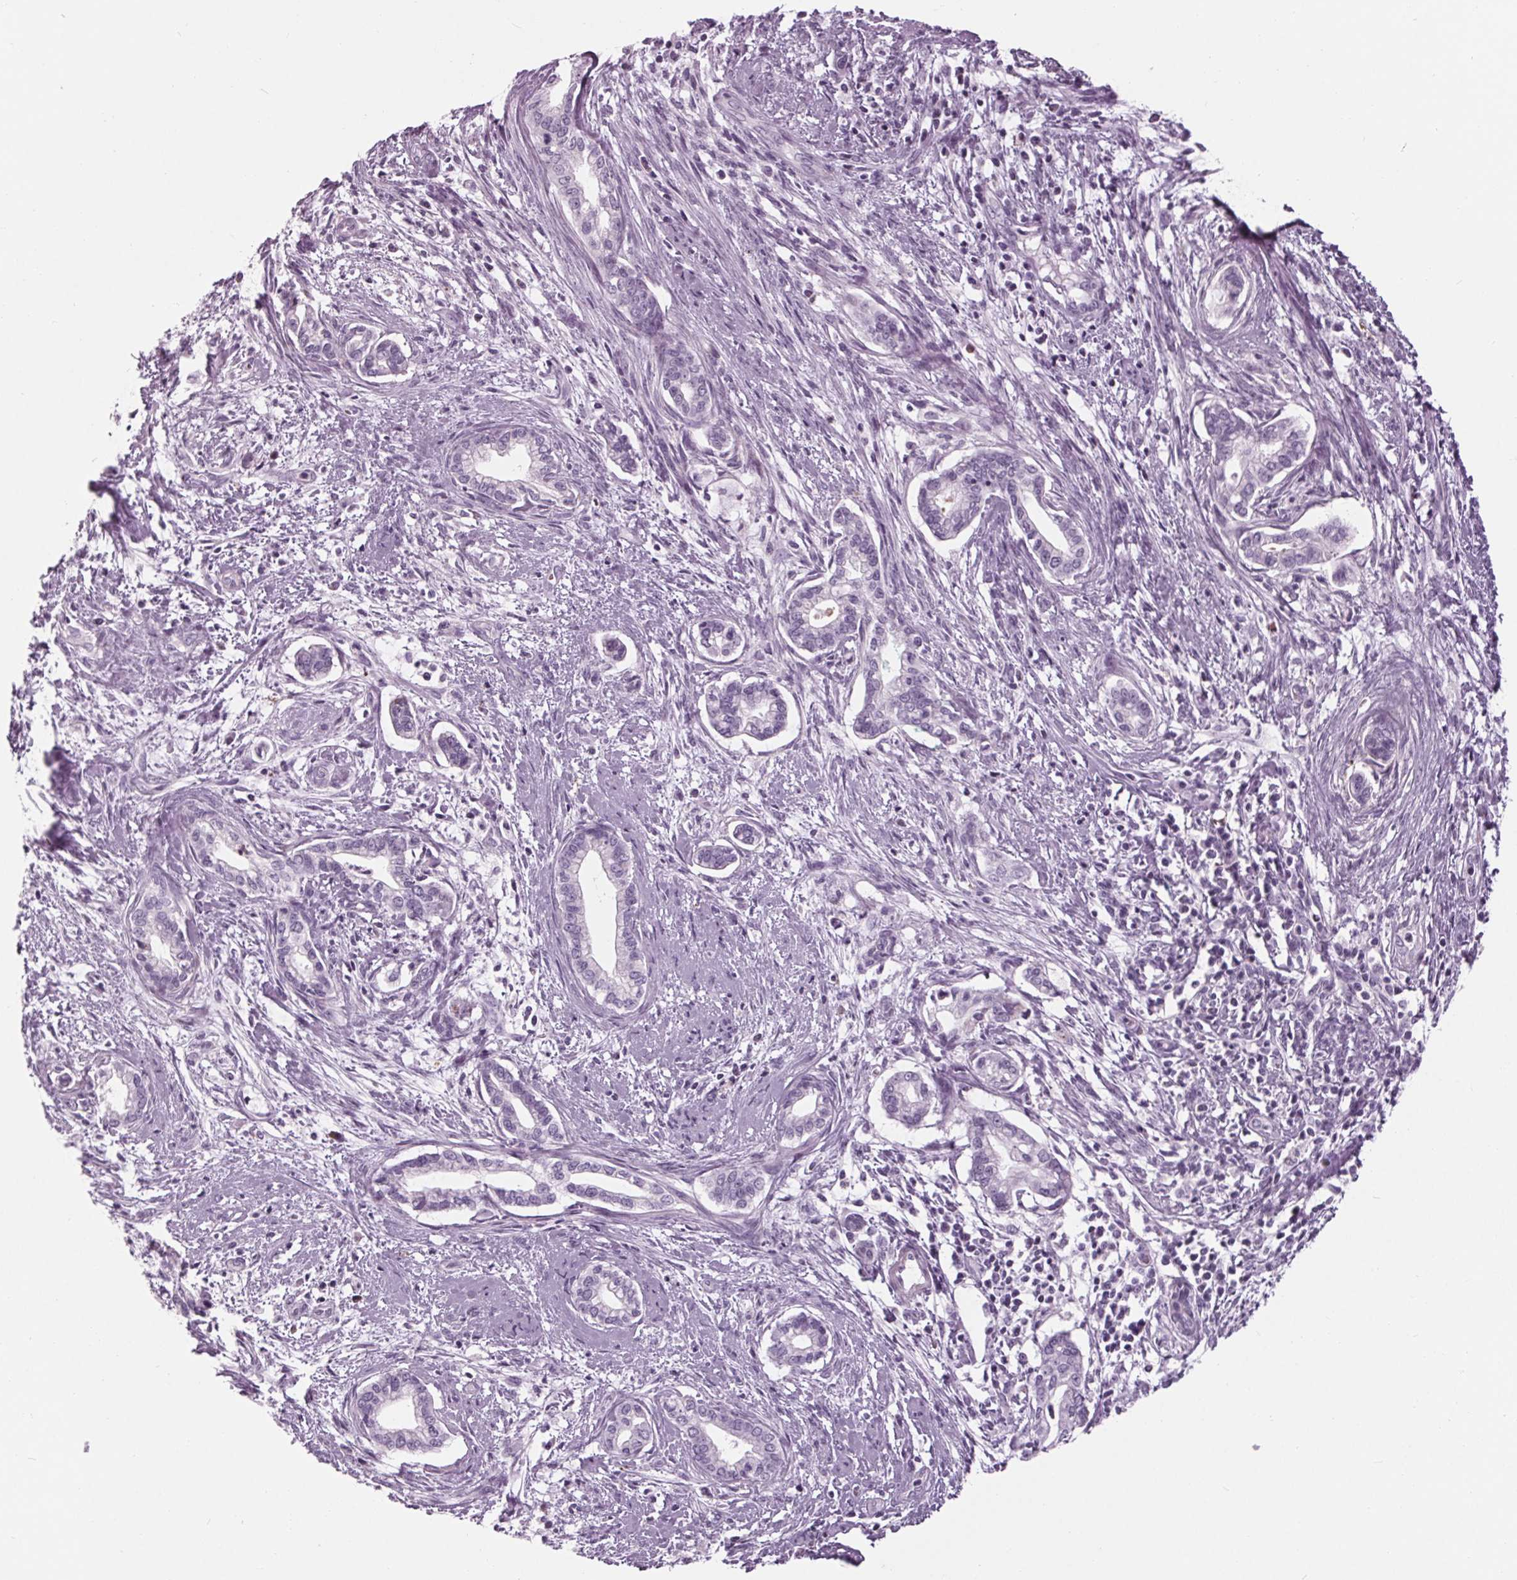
{"staining": {"intensity": "negative", "quantity": "none", "location": "none"}, "tissue": "cervical cancer", "cell_type": "Tumor cells", "image_type": "cancer", "snomed": [{"axis": "morphology", "description": "Adenocarcinoma, NOS"}, {"axis": "topography", "description": "Cervix"}], "caption": "Cervical adenocarcinoma stained for a protein using immunohistochemistry (IHC) exhibits no expression tumor cells.", "gene": "CYP3A43", "patient": {"sex": "female", "age": 62}}